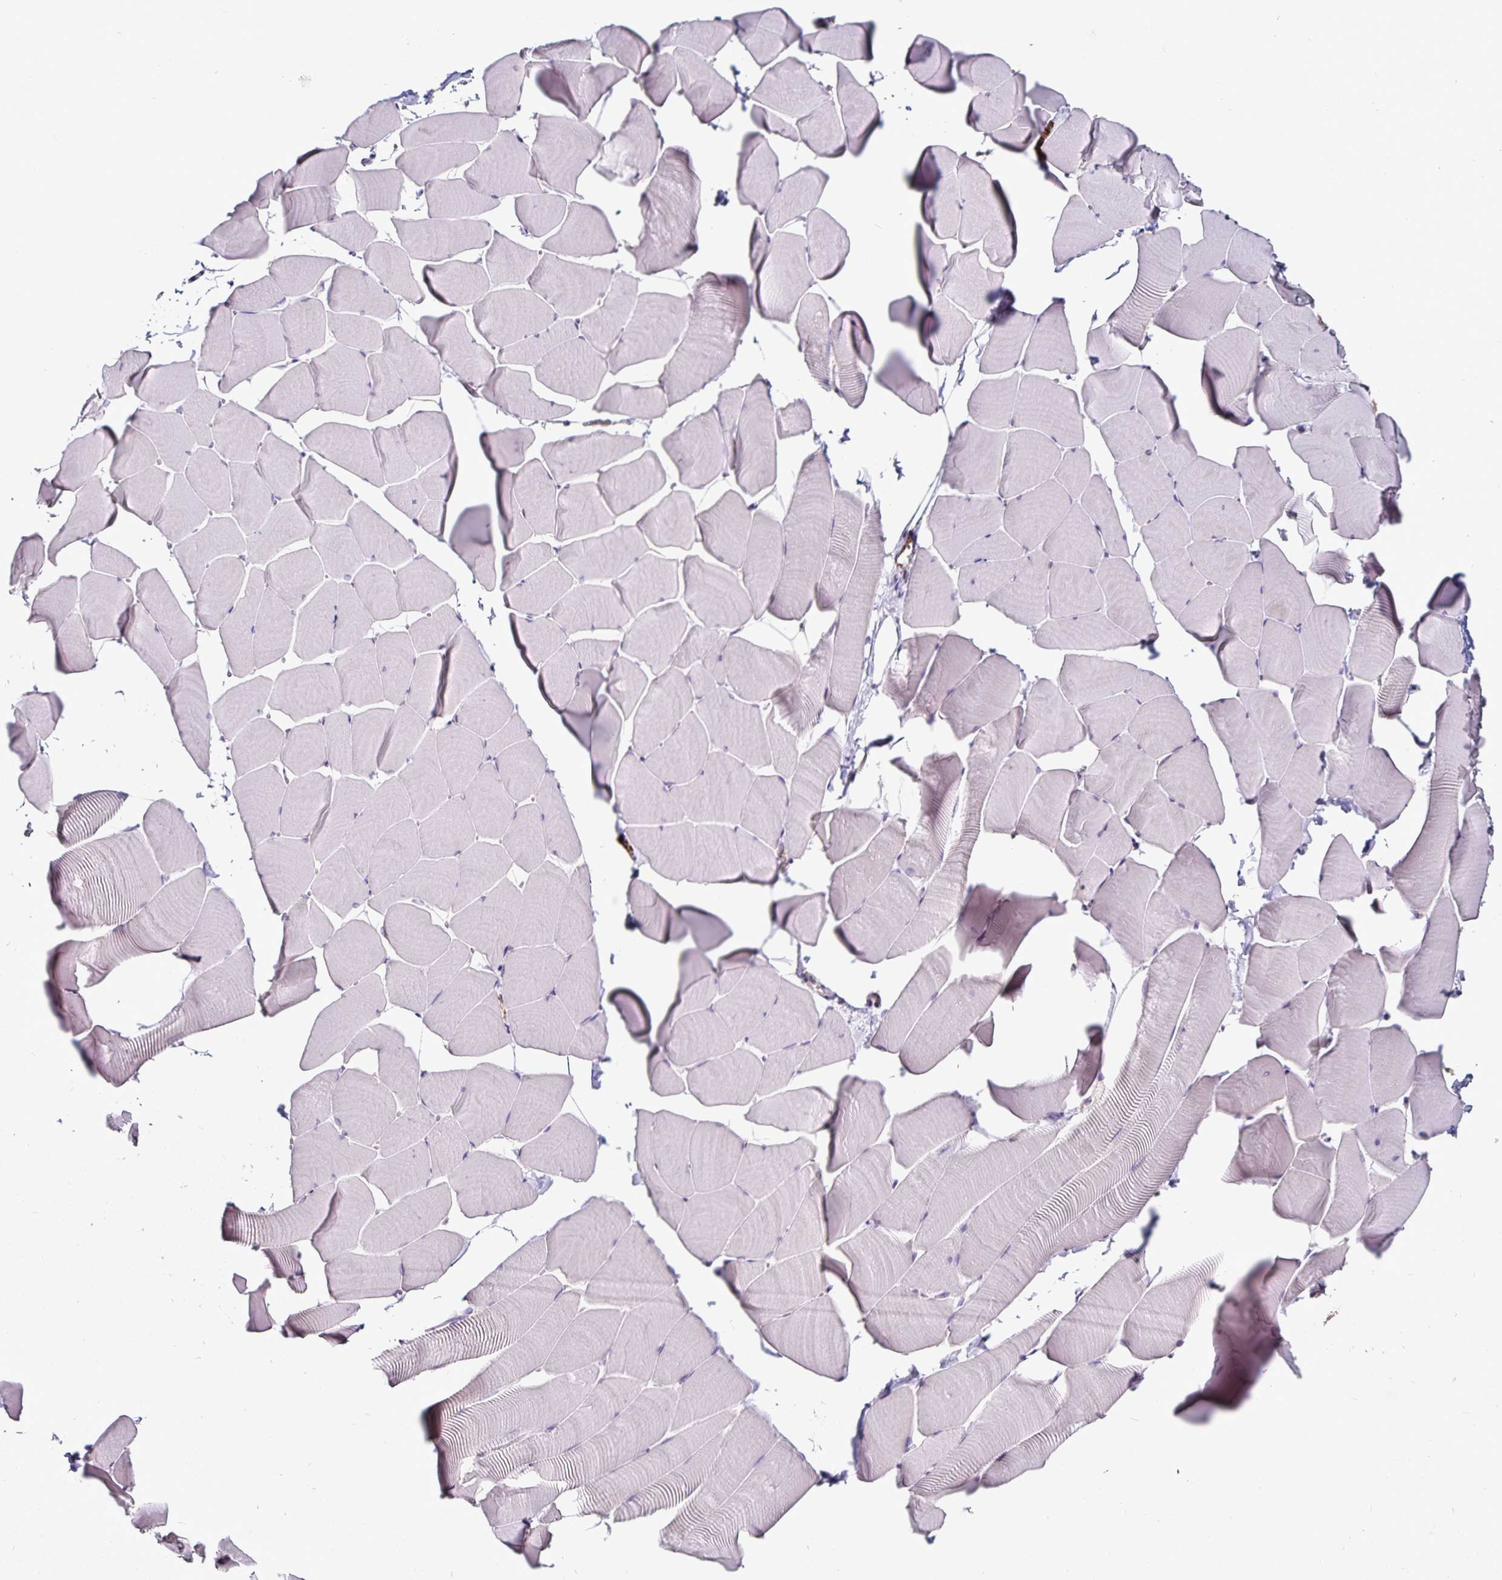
{"staining": {"intensity": "negative", "quantity": "none", "location": "none"}, "tissue": "skeletal muscle", "cell_type": "Myocytes", "image_type": "normal", "snomed": [{"axis": "morphology", "description": "Normal tissue, NOS"}, {"axis": "topography", "description": "Skeletal muscle"}], "caption": "Myocytes are negative for protein expression in normal human skeletal muscle. Nuclei are stained in blue.", "gene": "TSPAN7", "patient": {"sex": "male", "age": 25}}